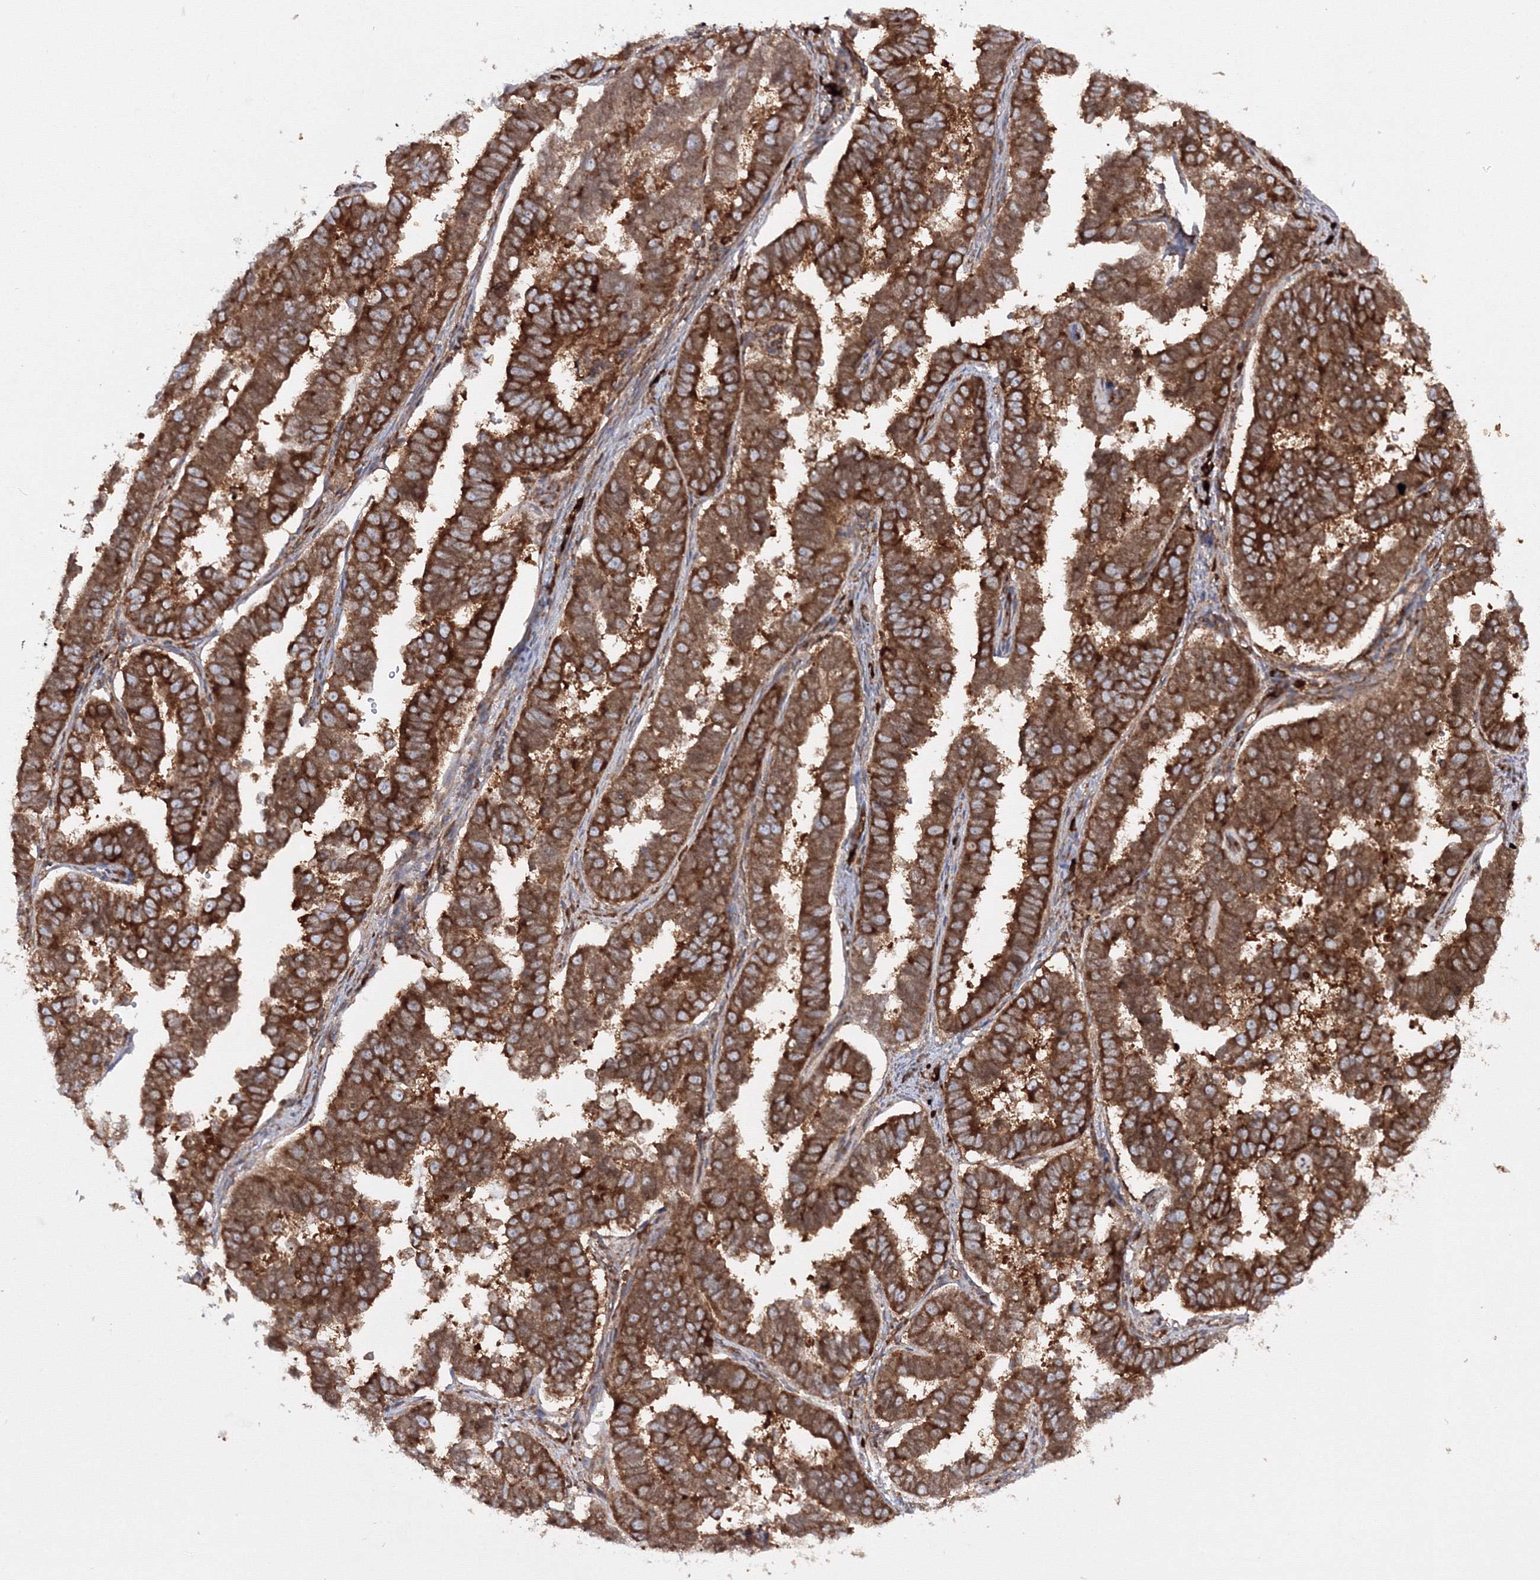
{"staining": {"intensity": "strong", "quantity": ">75%", "location": "cytoplasmic/membranous"}, "tissue": "endometrial cancer", "cell_type": "Tumor cells", "image_type": "cancer", "snomed": [{"axis": "morphology", "description": "Adenocarcinoma, NOS"}, {"axis": "topography", "description": "Endometrium"}], "caption": "Endometrial adenocarcinoma tissue reveals strong cytoplasmic/membranous positivity in approximately >75% of tumor cells", "gene": "HARS1", "patient": {"sex": "female", "age": 75}}